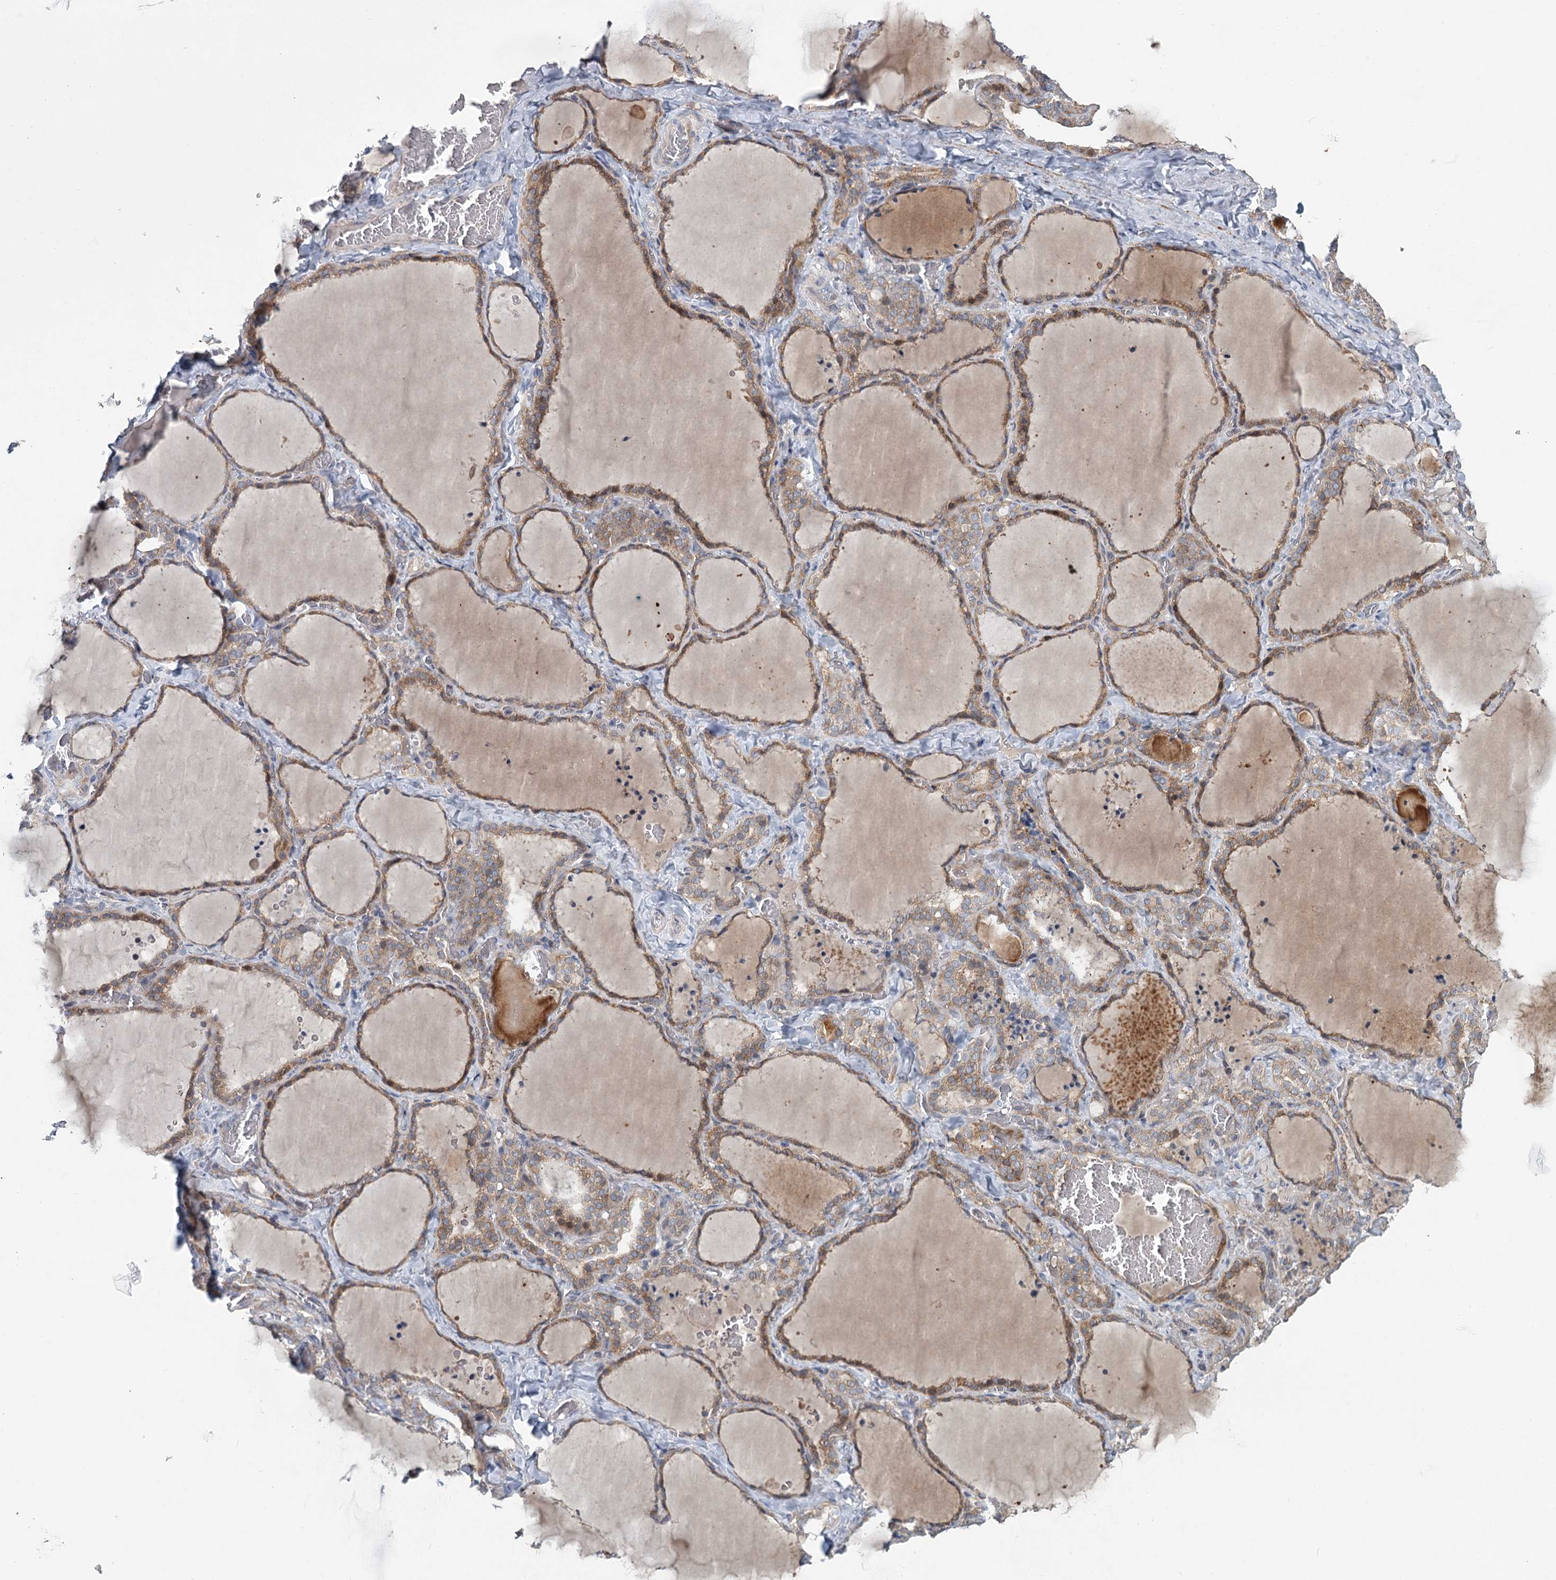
{"staining": {"intensity": "moderate", "quantity": "25%-75%", "location": "cytoplasmic/membranous"}, "tissue": "thyroid gland", "cell_type": "Glandular cells", "image_type": "normal", "snomed": [{"axis": "morphology", "description": "Normal tissue, NOS"}, {"axis": "topography", "description": "Thyroid gland"}], "caption": "Immunohistochemistry of unremarkable human thyroid gland displays medium levels of moderate cytoplasmic/membranous expression in approximately 25%-75% of glandular cells. The staining was performed using DAB (3,3'-diaminobenzidine) to visualize the protein expression in brown, while the nuclei were stained in blue with hematoxylin (Magnification: 20x).", "gene": "MAP3K13", "patient": {"sex": "female", "age": 22}}